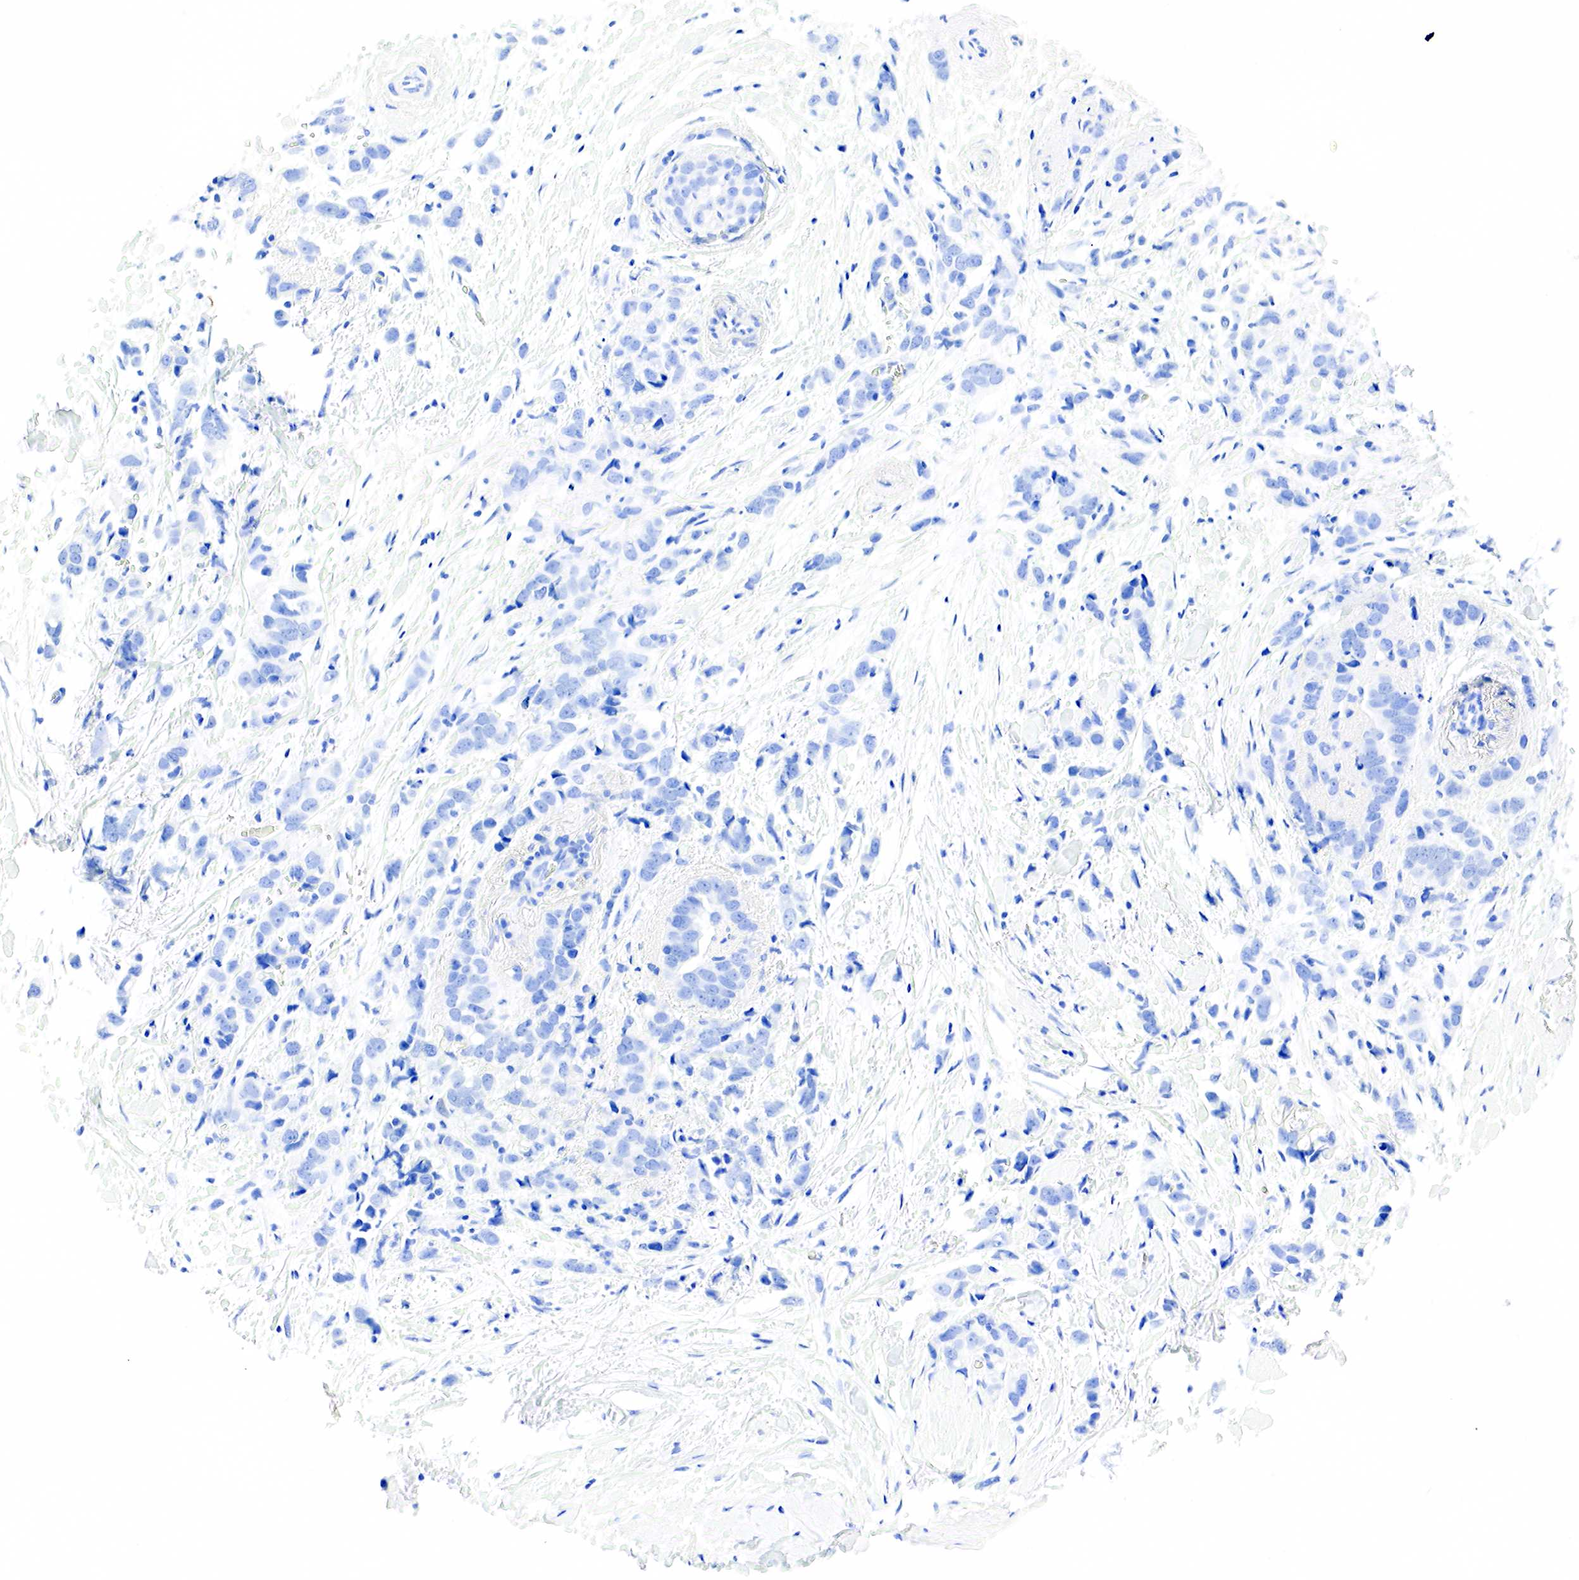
{"staining": {"intensity": "negative", "quantity": "none", "location": "none"}, "tissue": "breast cancer", "cell_type": "Tumor cells", "image_type": "cancer", "snomed": [{"axis": "morphology", "description": "Lobular carcinoma"}, {"axis": "topography", "description": "Breast"}], "caption": "High magnification brightfield microscopy of breast cancer stained with DAB (3,3'-diaminobenzidine) (brown) and counterstained with hematoxylin (blue): tumor cells show no significant expression.", "gene": "PTH", "patient": {"sex": "female", "age": 57}}